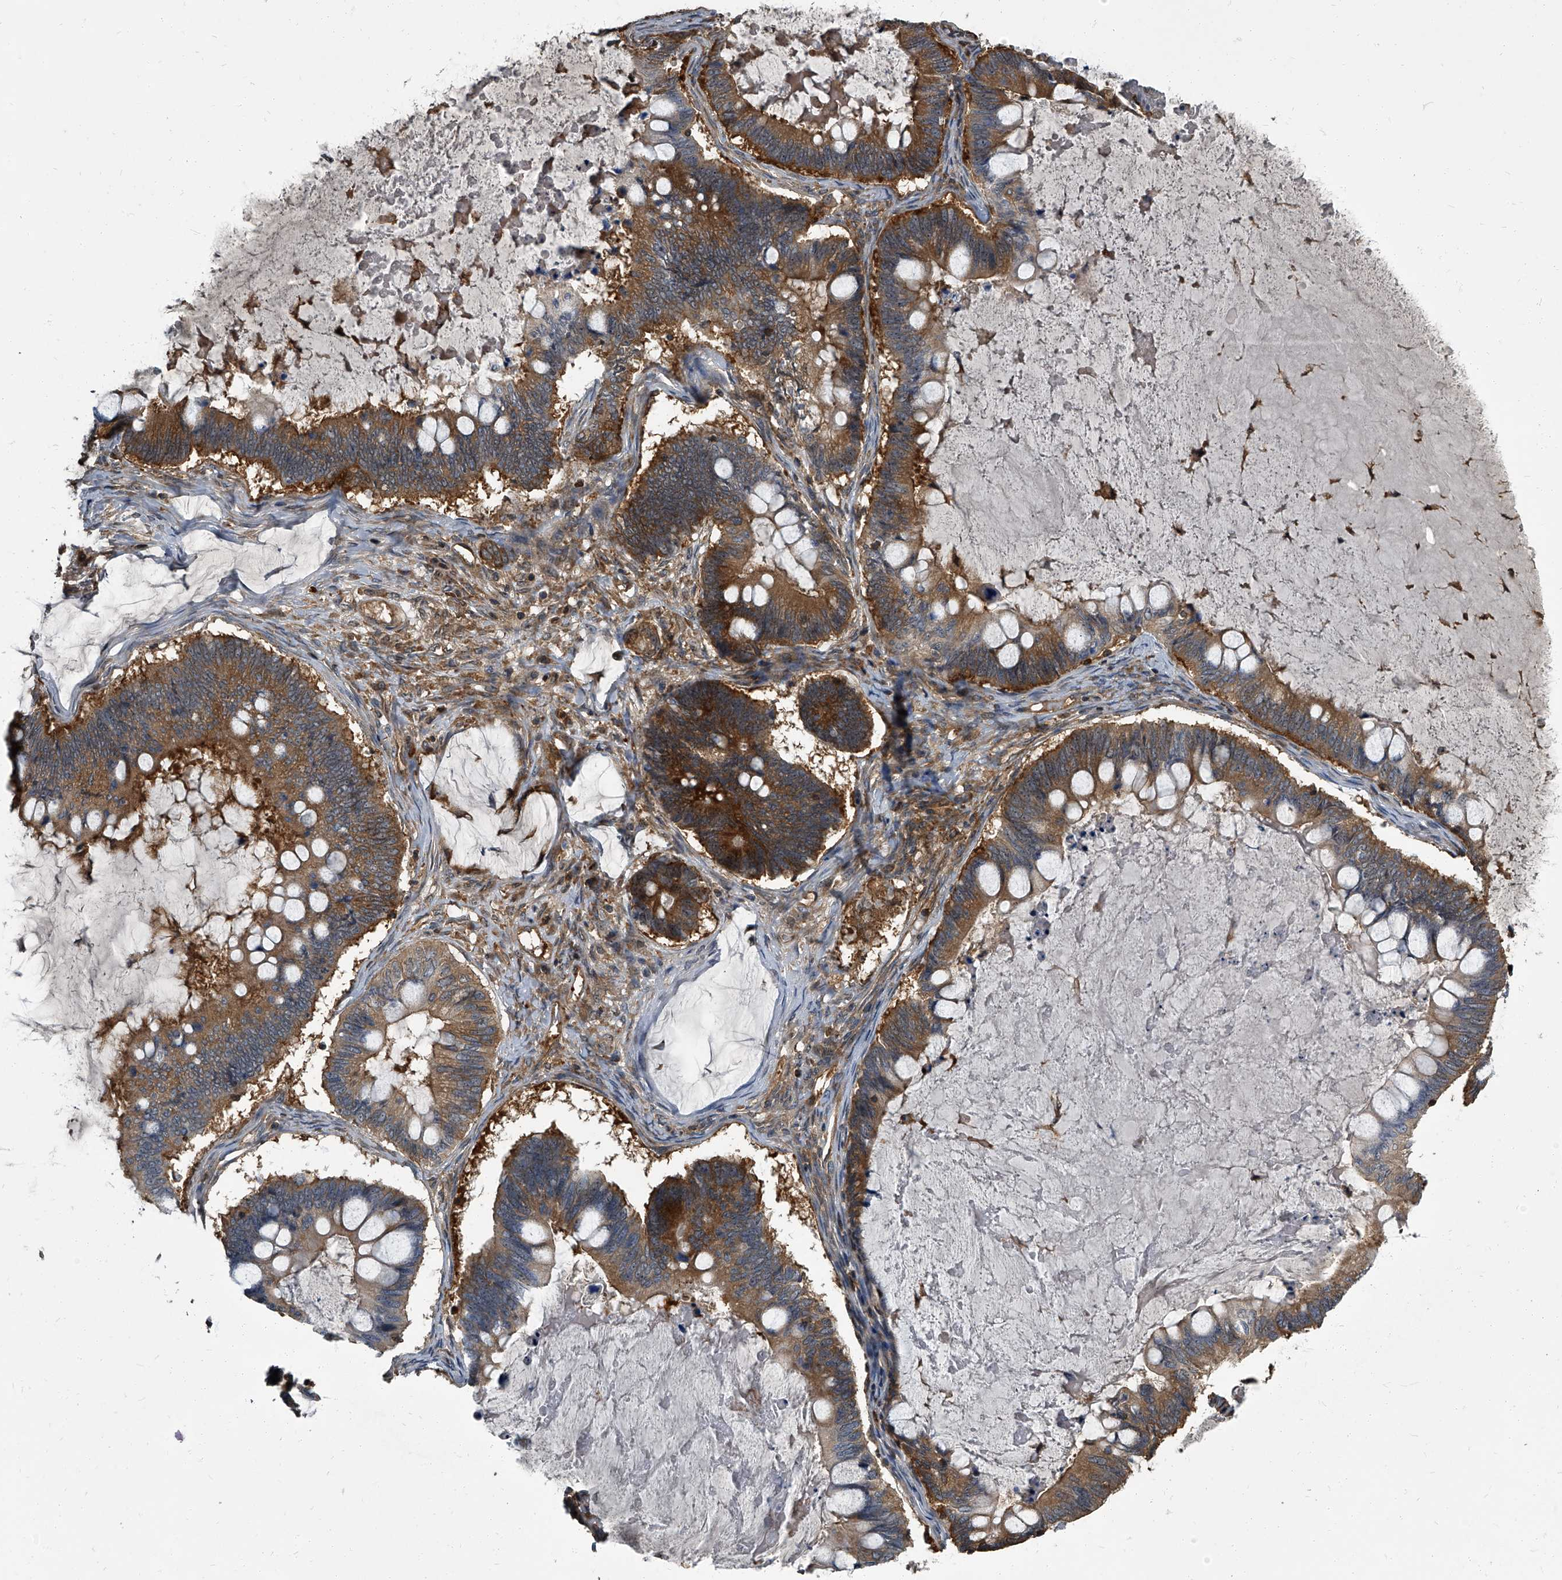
{"staining": {"intensity": "moderate", "quantity": ">75%", "location": "cytoplasmic/membranous"}, "tissue": "ovarian cancer", "cell_type": "Tumor cells", "image_type": "cancer", "snomed": [{"axis": "morphology", "description": "Cystadenocarcinoma, mucinous, NOS"}, {"axis": "topography", "description": "Ovary"}], "caption": "An IHC image of neoplastic tissue is shown. Protein staining in brown highlights moderate cytoplasmic/membranous positivity in ovarian mucinous cystadenocarcinoma within tumor cells.", "gene": "CDV3", "patient": {"sex": "female", "age": 61}}